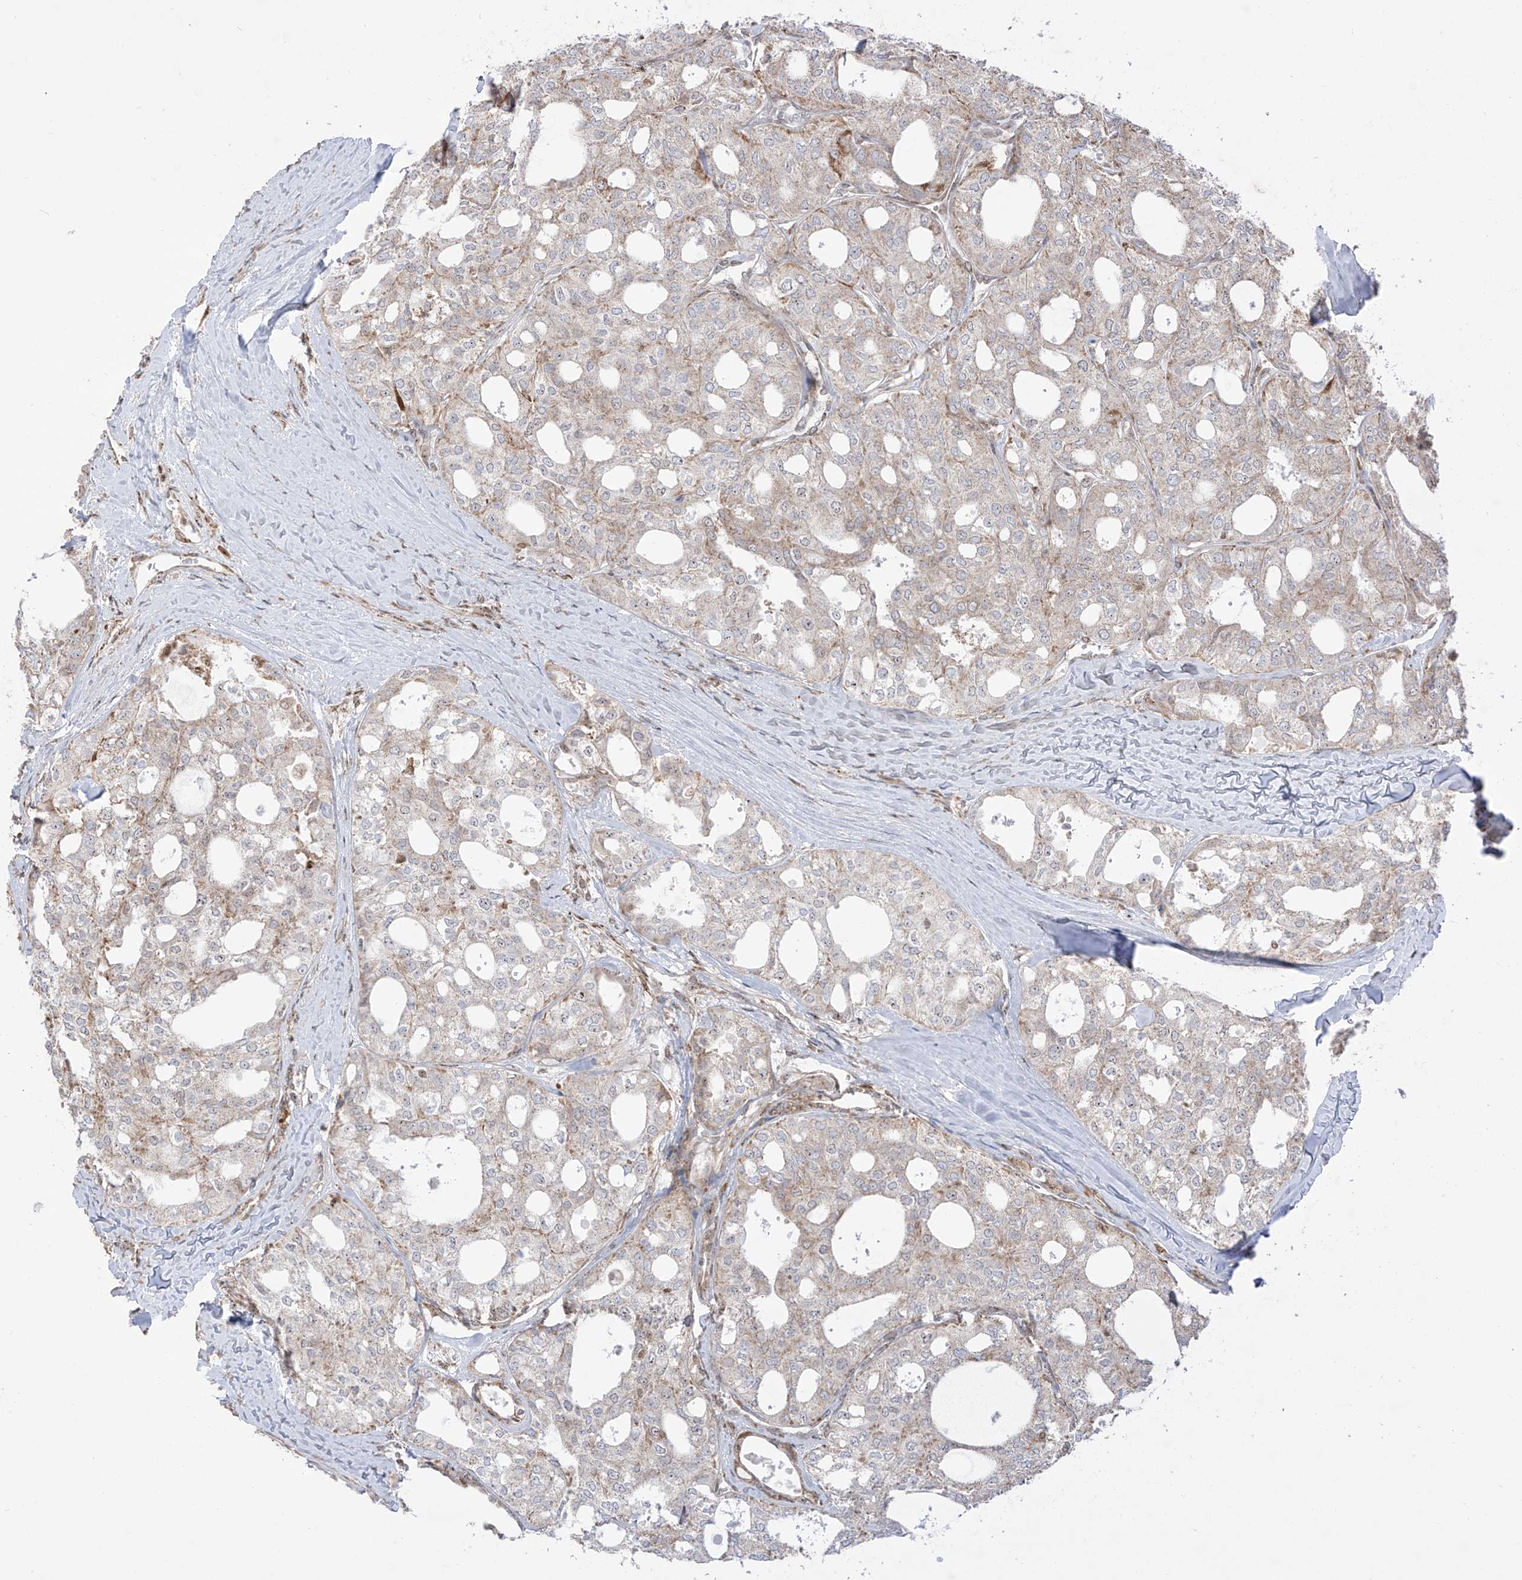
{"staining": {"intensity": "weak", "quantity": "25%-75%", "location": "cytoplasmic/membranous"}, "tissue": "thyroid cancer", "cell_type": "Tumor cells", "image_type": "cancer", "snomed": [{"axis": "morphology", "description": "Follicular adenoma carcinoma, NOS"}, {"axis": "topography", "description": "Thyroid gland"}], "caption": "Thyroid cancer stained with DAB IHC displays low levels of weak cytoplasmic/membranous expression in about 25%-75% of tumor cells.", "gene": "ZBTB8A", "patient": {"sex": "male", "age": 75}}